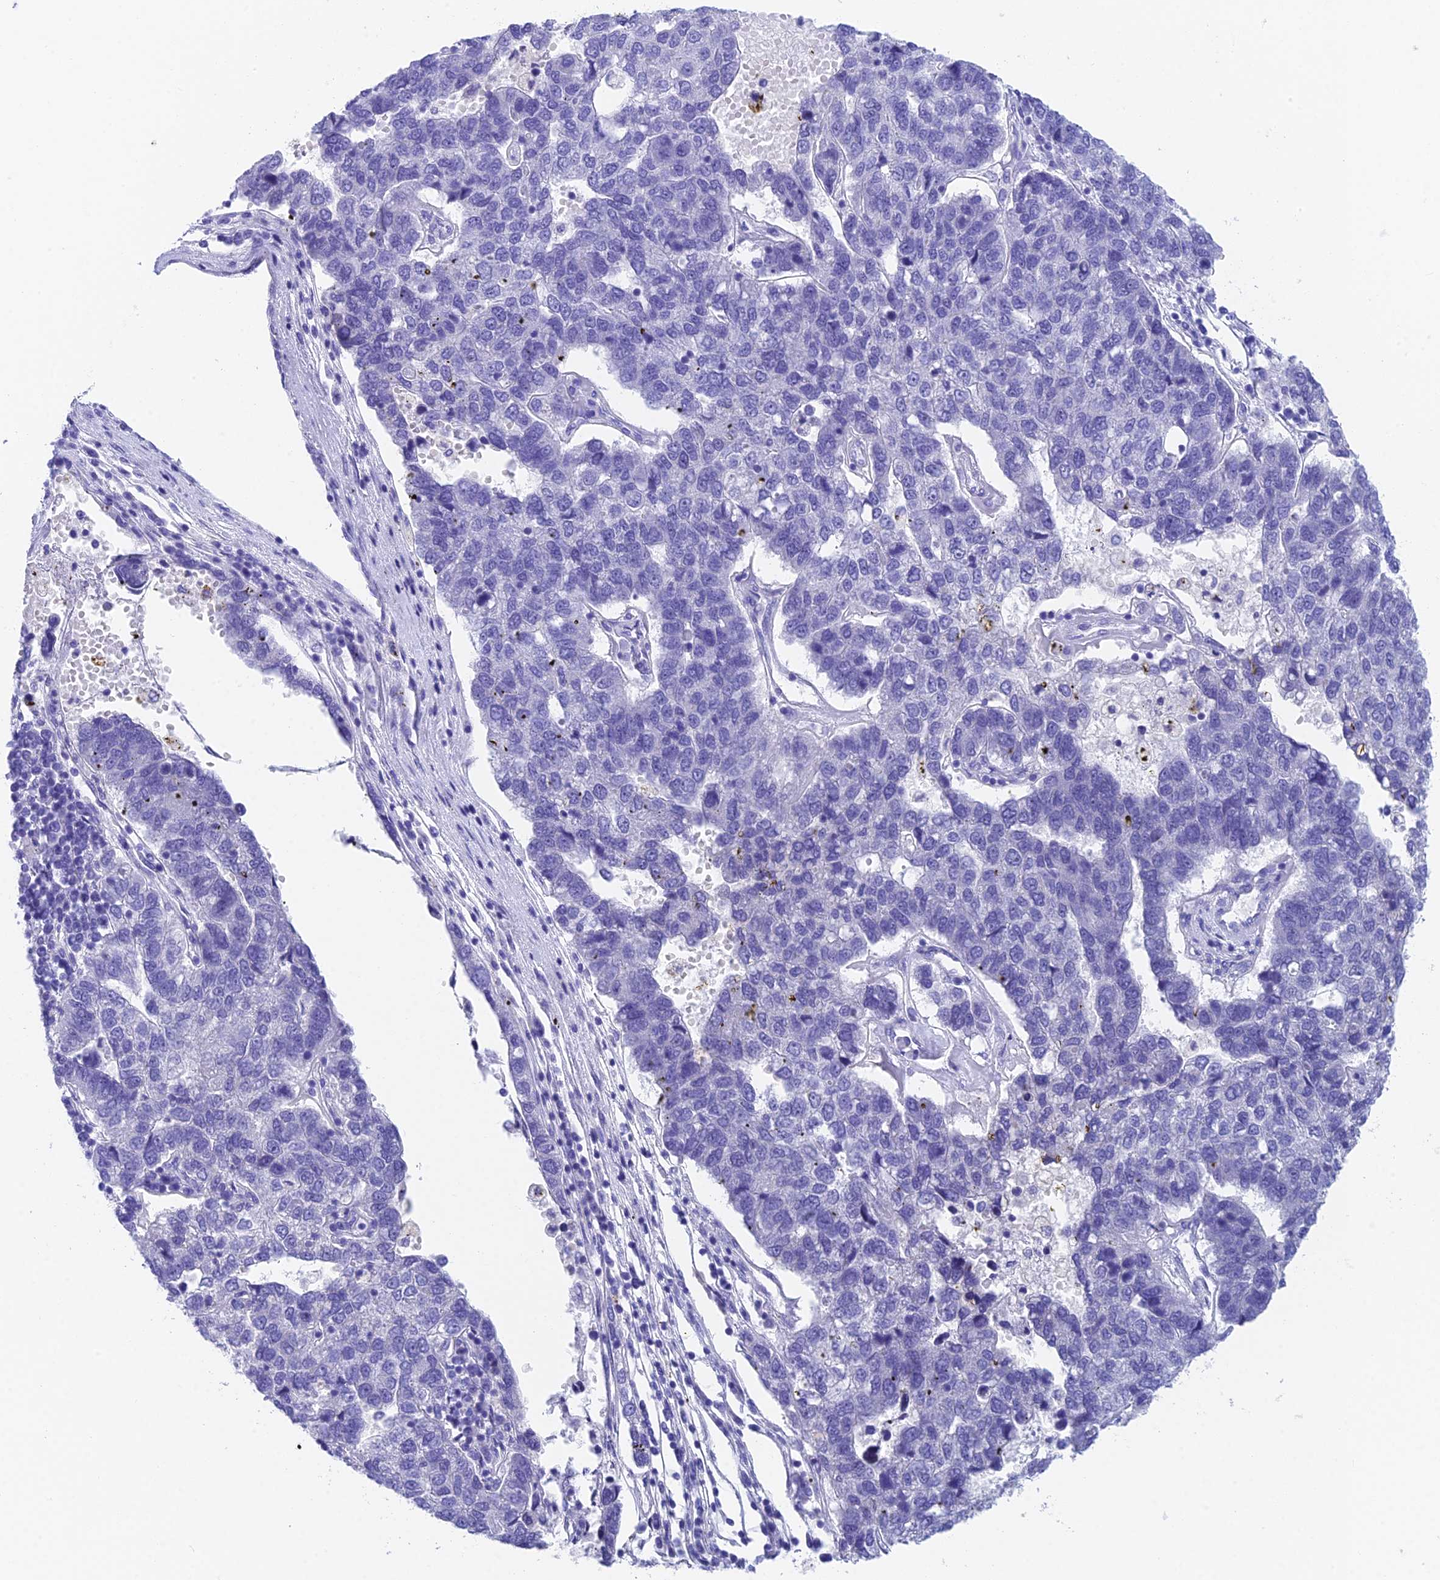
{"staining": {"intensity": "negative", "quantity": "none", "location": "none"}, "tissue": "pancreatic cancer", "cell_type": "Tumor cells", "image_type": "cancer", "snomed": [{"axis": "morphology", "description": "Adenocarcinoma, NOS"}, {"axis": "topography", "description": "Pancreas"}], "caption": "IHC of human adenocarcinoma (pancreatic) reveals no positivity in tumor cells.", "gene": "ADAMTS13", "patient": {"sex": "female", "age": 61}}